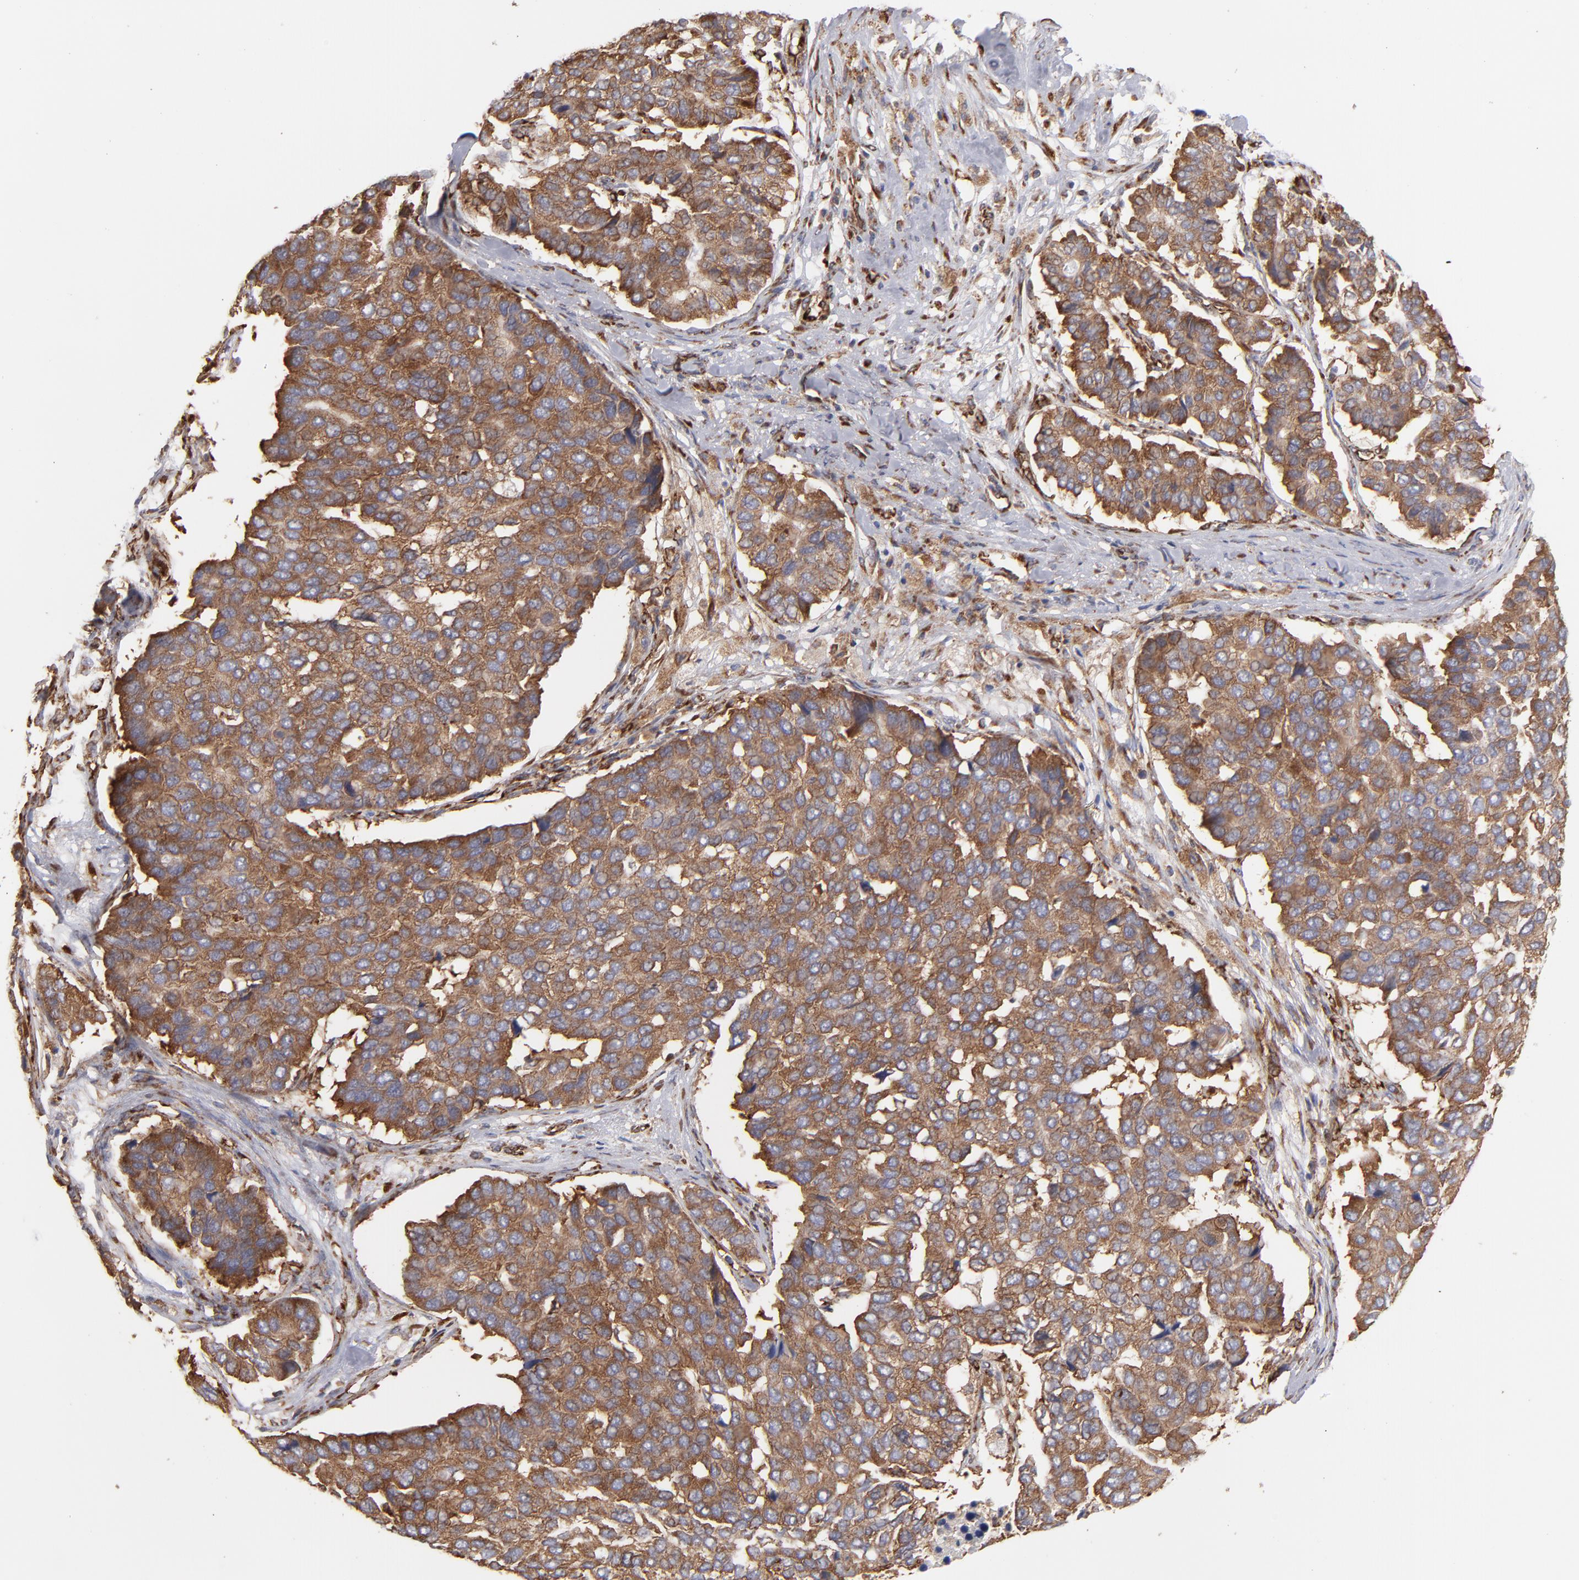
{"staining": {"intensity": "moderate", "quantity": ">75%", "location": "cytoplasmic/membranous"}, "tissue": "pancreatic cancer", "cell_type": "Tumor cells", "image_type": "cancer", "snomed": [{"axis": "morphology", "description": "Adenocarcinoma, NOS"}, {"axis": "topography", "description": "Pancreas"}], "caption": "Pancreatic cancer (adenocarcinoma) stained for a protein (brown) demonstrates moderate cytoplasmic/membranous positive positivity in approximately >75% of tumor cells.", "gene": "KTN1", "patient": {"sex": "male", "age": 50}}